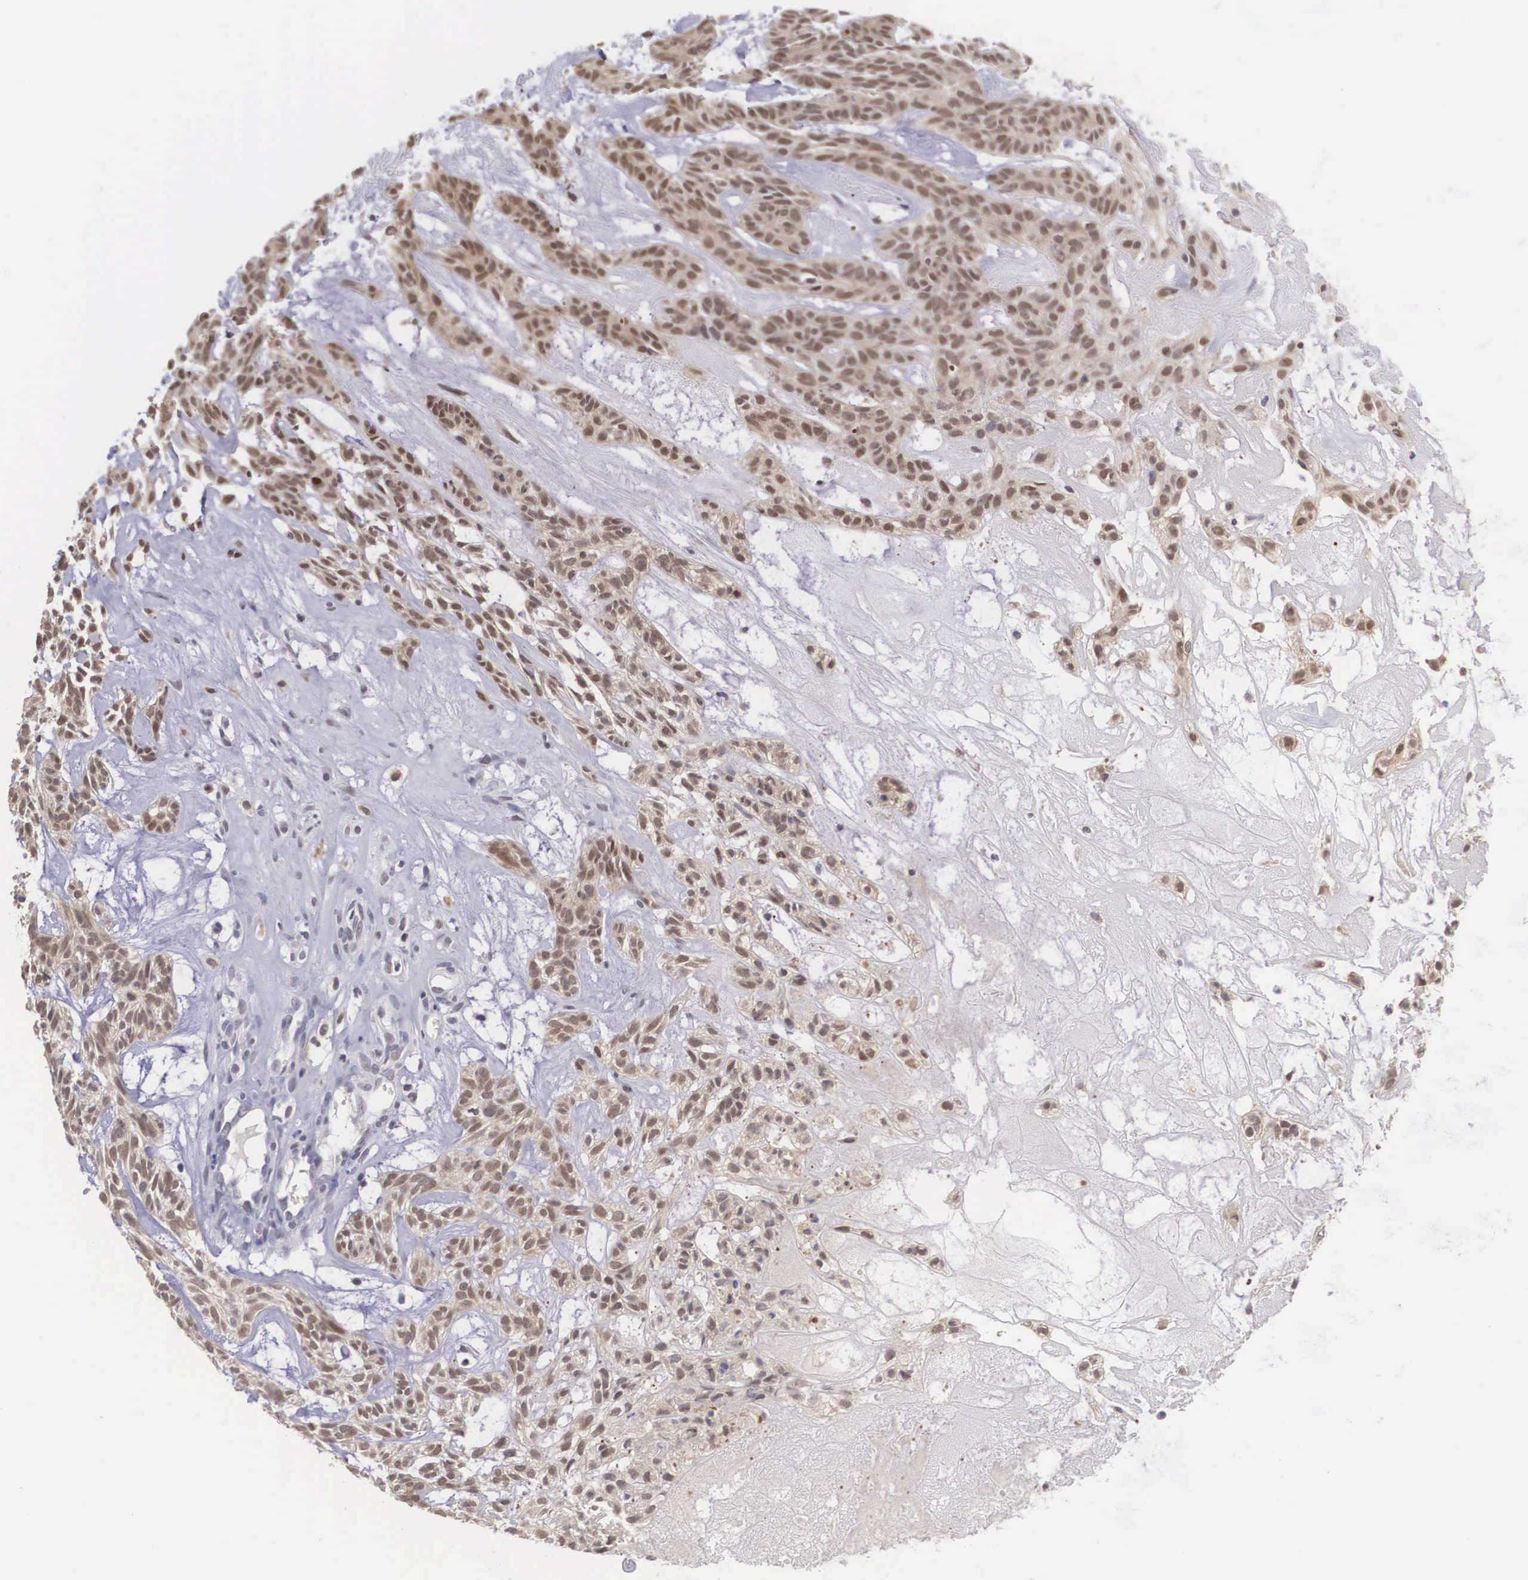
{"staining": {"intensity": "moderate", "quantity": "25%-75%", "location": "cytoplasmic/membranous,nuclear"}, "tissue": "skin cancer", "cell_type": "Tumor cells", "image_type": "cancer", "snomed": [{"axis": "morphology", "description": "Basal cell carcinoma"}, {"axis": "topography", "description": "Skin"}], "caption": "Immunohistochemical staining of human basal cell carcinoma (skin) demonstrates medium levels of moderate cytoplasmic/membranous and nuclear expression in about 25%-75% of tumor cells.", "gene": "NINL", "patient": {"sex": "male", "age": 75}}